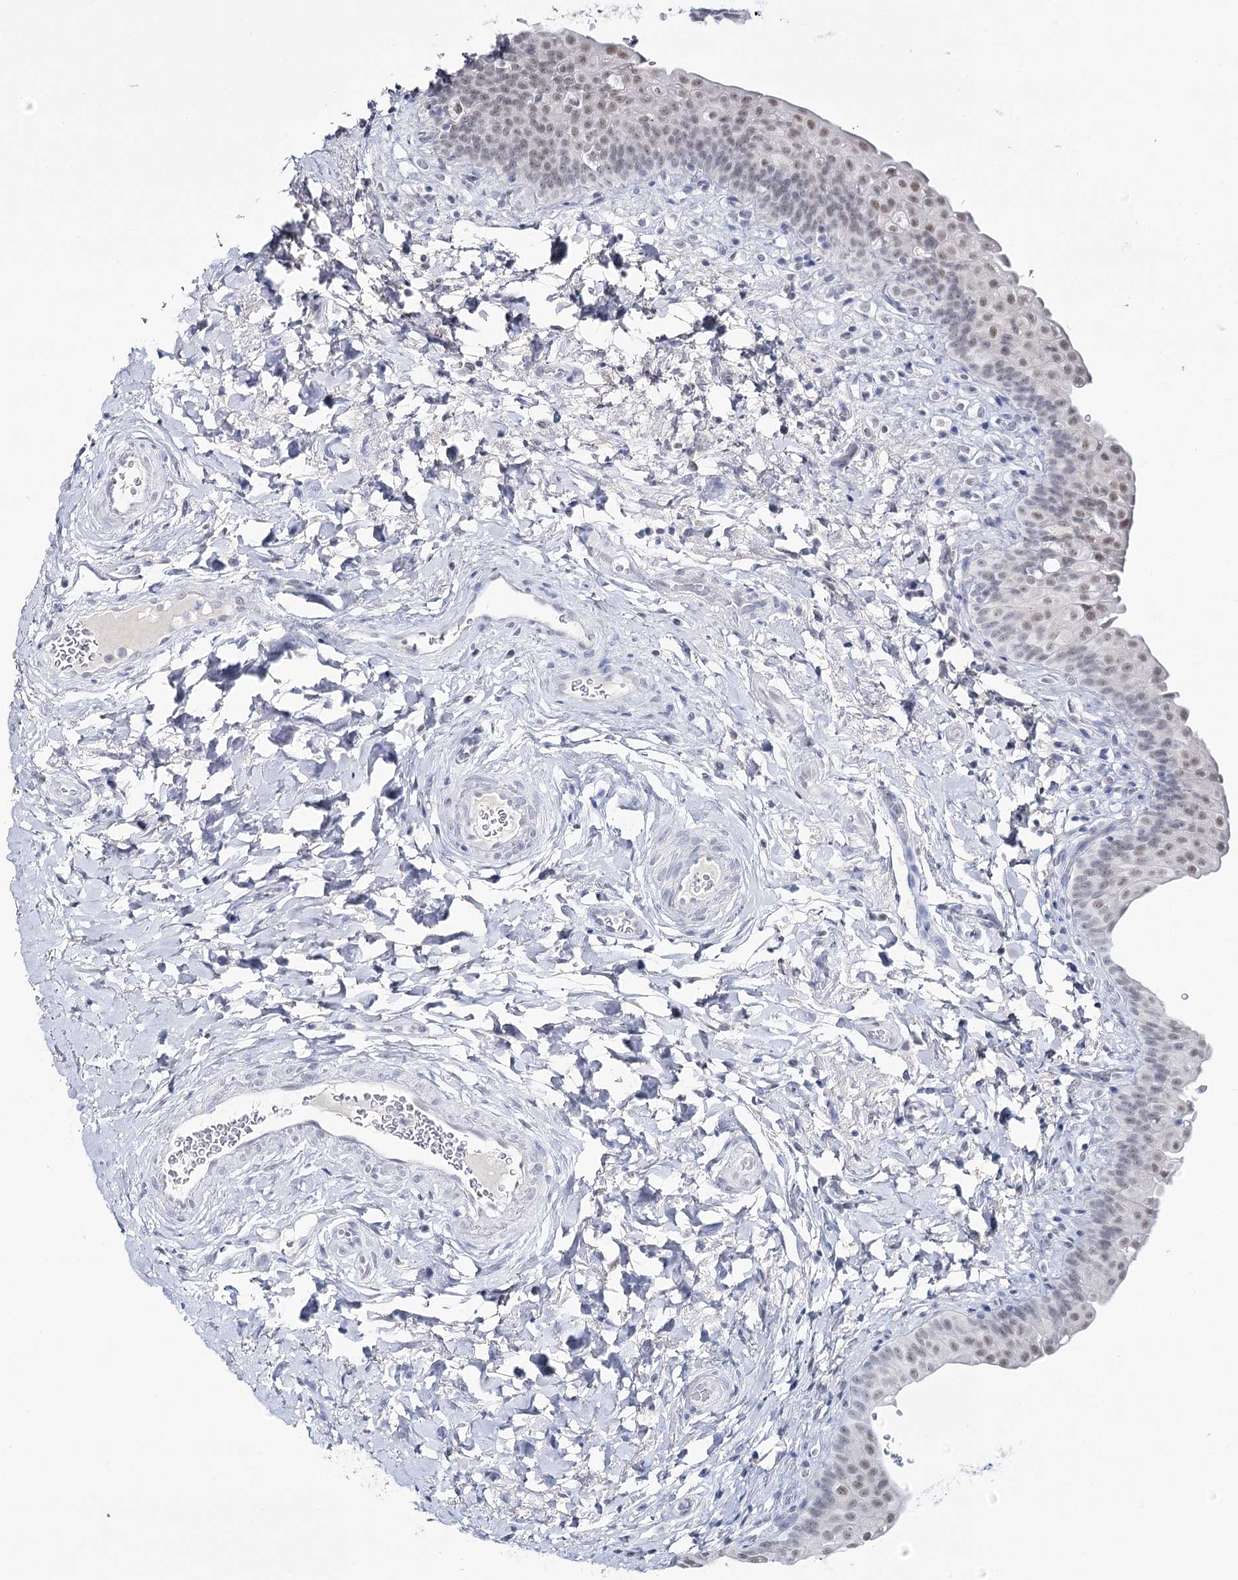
{"staining": {"intensity": "moderate", "quantity": "25%-75%", "location": "nuclear"}, "tissue": "urinary bladder", "cell_type": "Urothelial cells", "image_type": "normal", "snomed": [{"axis": "morphology", "description": "Normal tissue, NOS"}, {"axis": "topography", "description": "Urinary bladder"}], "caption": "Immunohistochemistry micrograph of normal urinary bladder: human urinary bladder stained using IHC shows medium levels of moderate protein expression localized specifically in the nuclear of urothelial cells, appearing as a nuclear brown color.", "gene": "ZC3H8", "patient": {"sex": "male", "age": 83}}